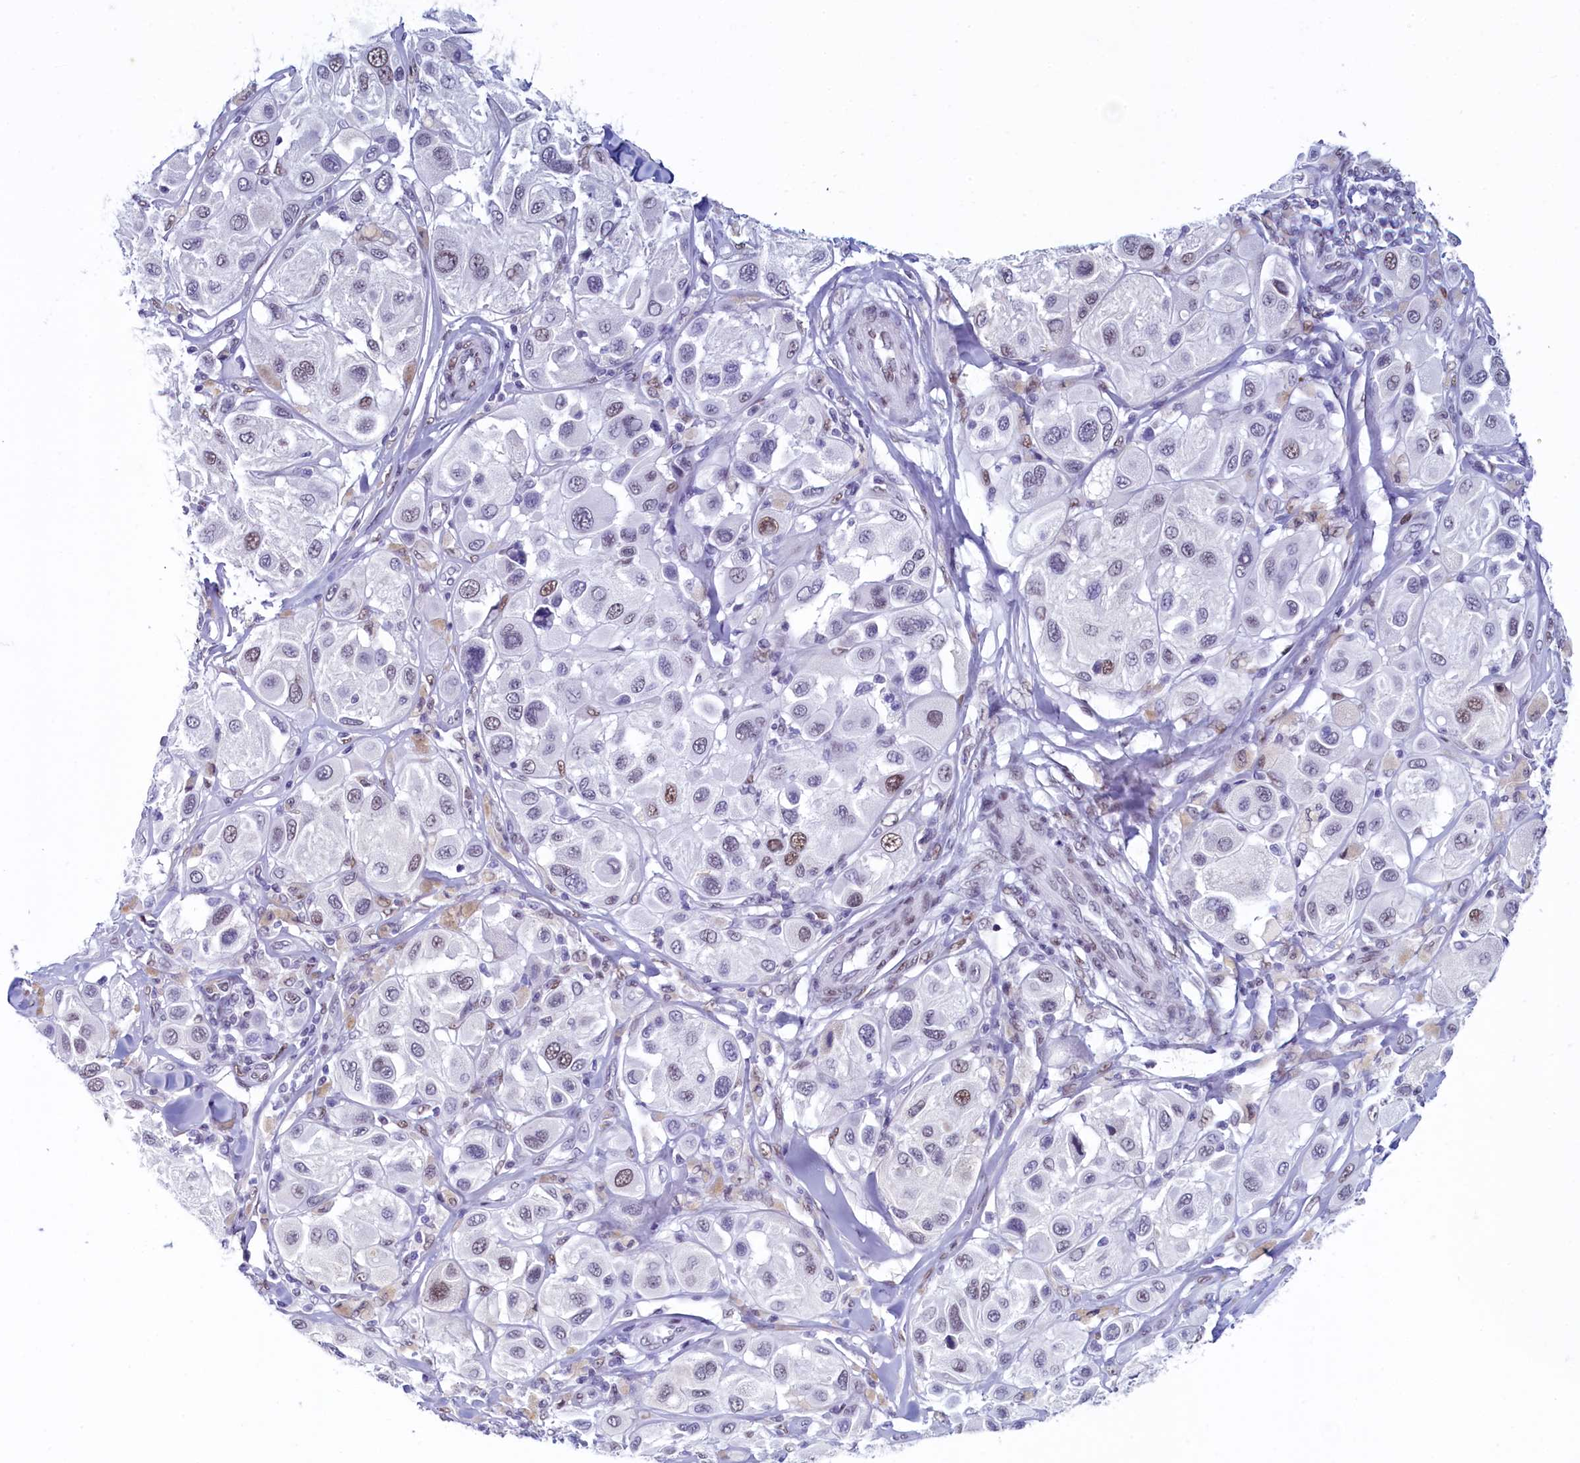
{"staining": {"intensity": "moderate", "quantity": "<25%", "location": "nuclear"}, "tissue": "melanoma", "cell_type": "Tumor cells", "image_type": "cancer", "snomed": [{"axis": "morphology", "description": "Malignant melanoma, Metastatic site"}, {"axis": "topography", "description": "Skin"}], "caption": "Human malignant melanoma (metastatic site) stained with a protein marker shows moderate staining in tumor cells.", "gene": "SUGP2", "patient": {"sex": "male", "age": 41}}